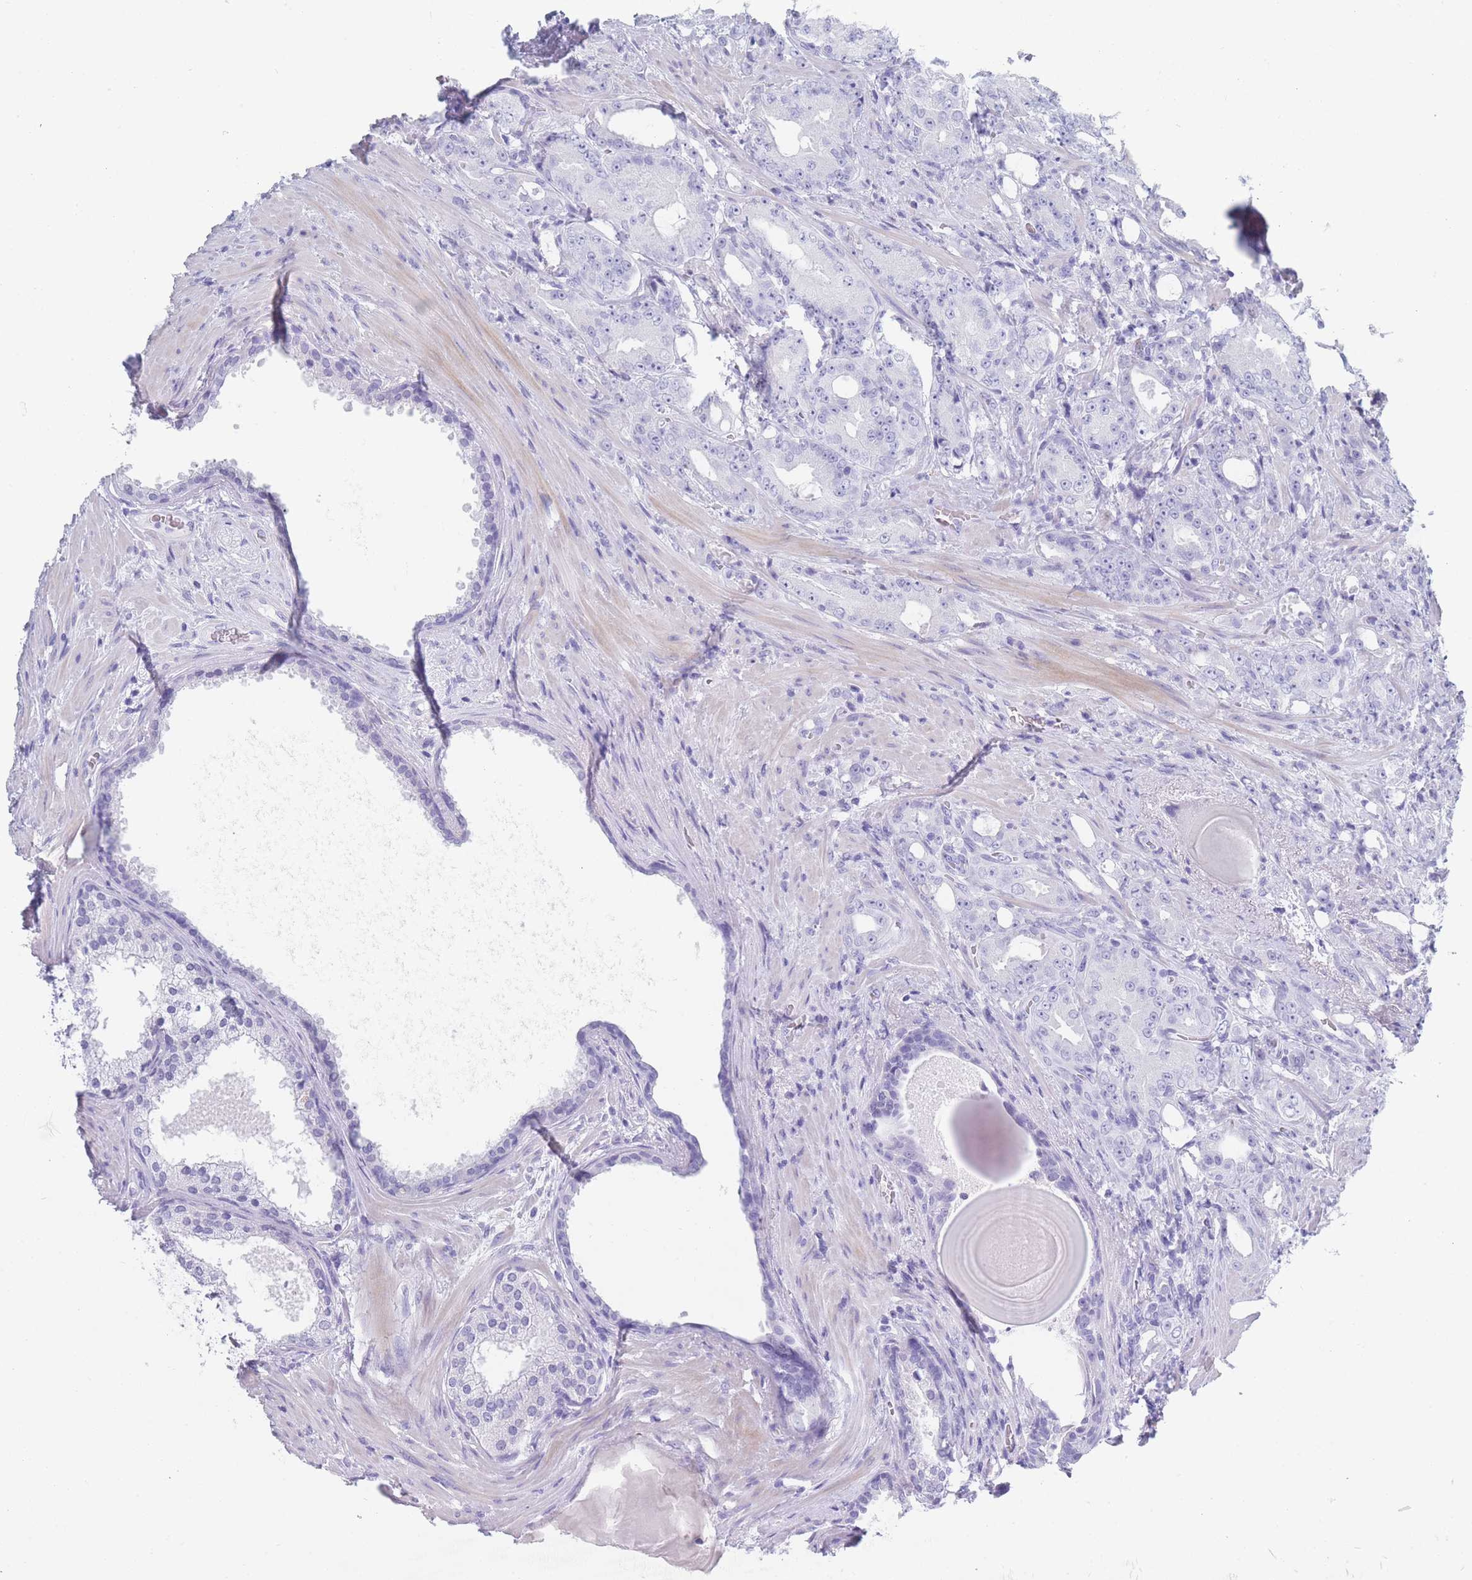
{"staining": {"intensity": "negative", "quantity": "none", "location": "none"}, "tissue": "prostate cancer", "cell_type": "Tumor cells", "image_type": "cancer", "snomed": [{"axis": "morphology", "description": "Adenocarcinoma, High grade"}, {"axis": "topography", "description": "Prostate"}], "caption": "IHC of human high-grade adenocarcinoma (prostate) reveals no expression in tumor cells.", "gene": "OR5D16", "patient": {"sex": "male", "age": 69}}